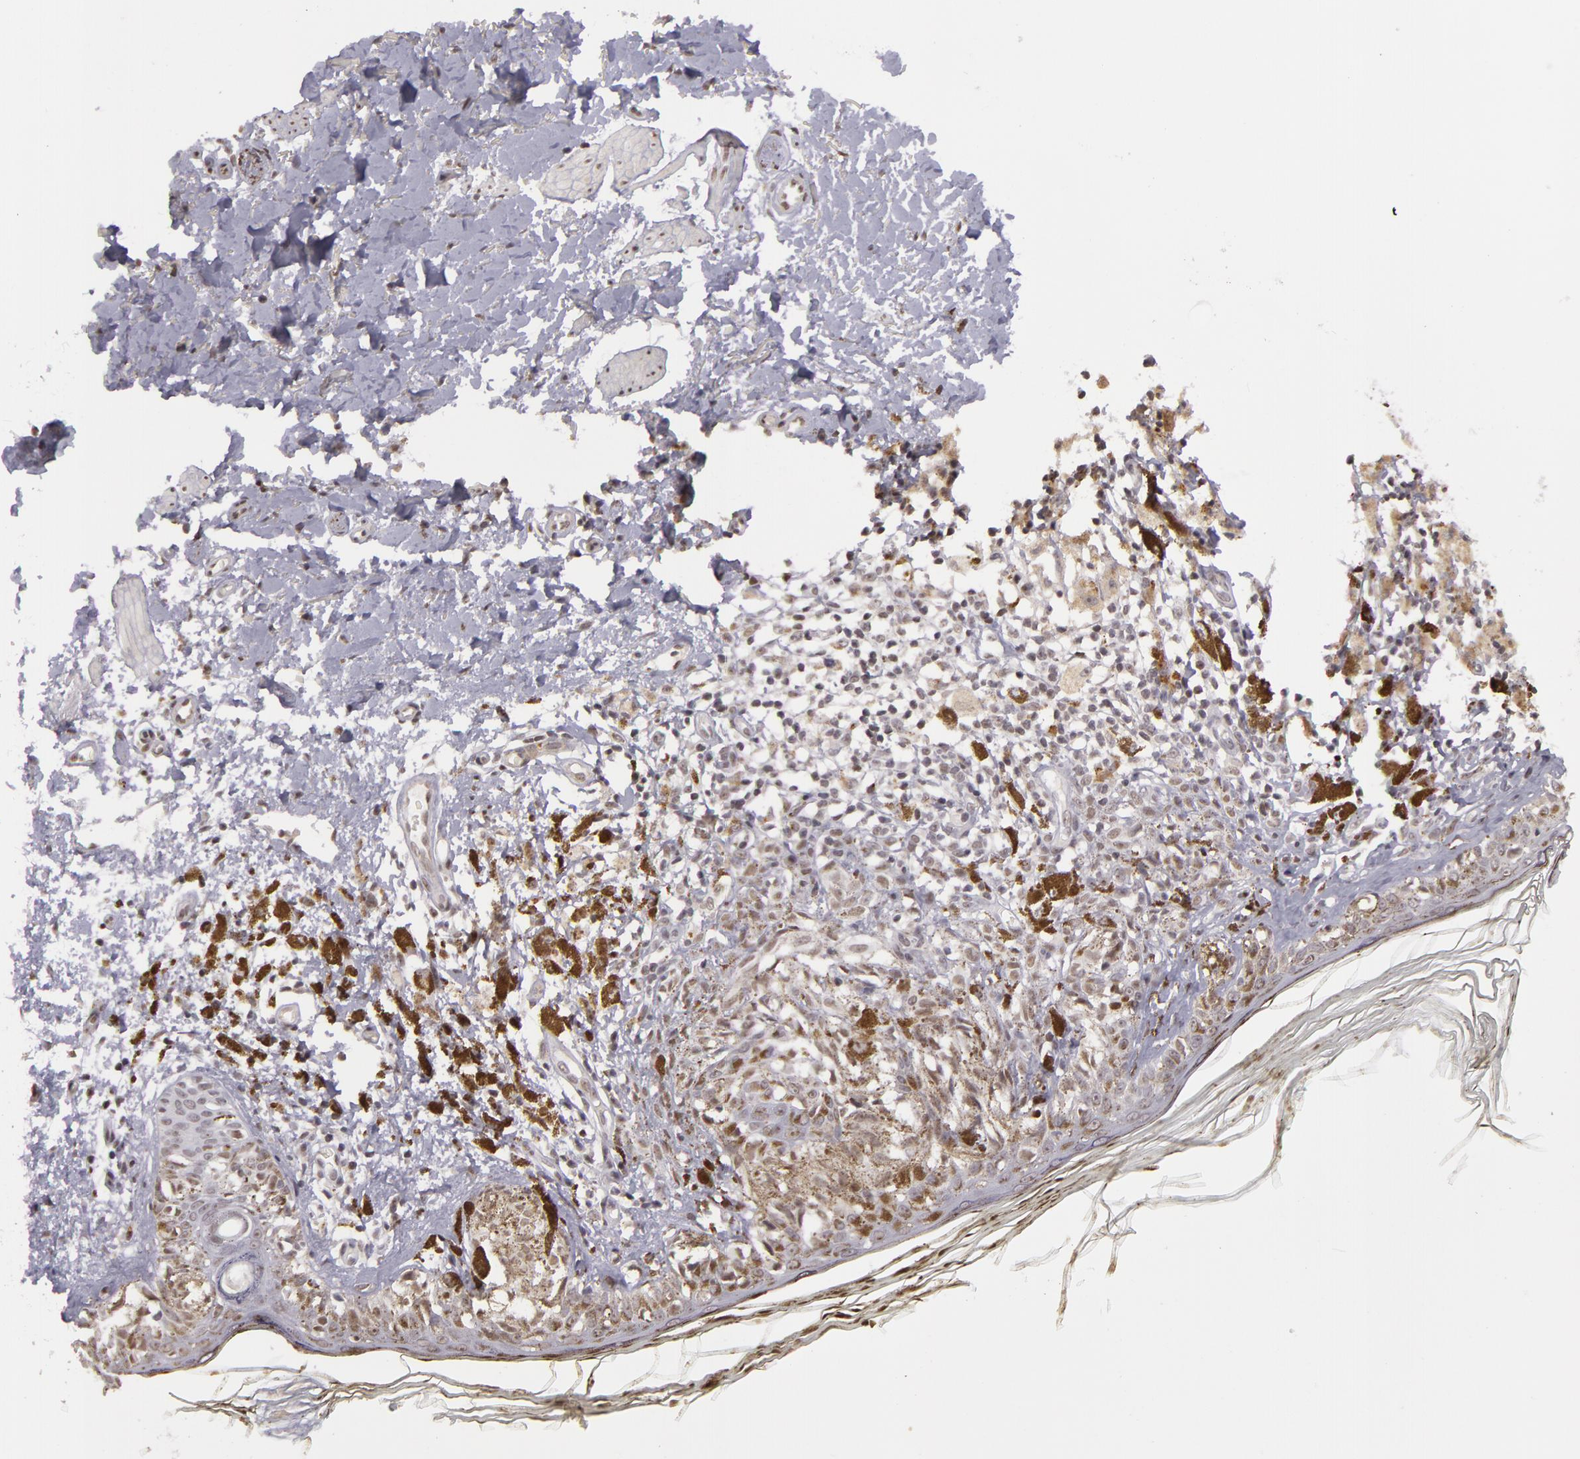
{"staining": {"intensity": "weak", "quantity": "25%-75%", "location": "nuclear"}, "tissue": "melanoma", "cell_type": "Tumor cells", "image_type": "cancer", "snomed": [{"axis": "morphology", "description": "Malignant melanoma, NOS"}, {"axis": "topography", "description": "Skin"}], "caption": "Melanoma stained with DAB (3,3'-diaminobenzidine) immunohistochemistry displays low levels of weak nuclear staining in about 25%-75% of tumor cells.", "gene": "RRP7A", "patient": {"sex": "male", "age": 88}}